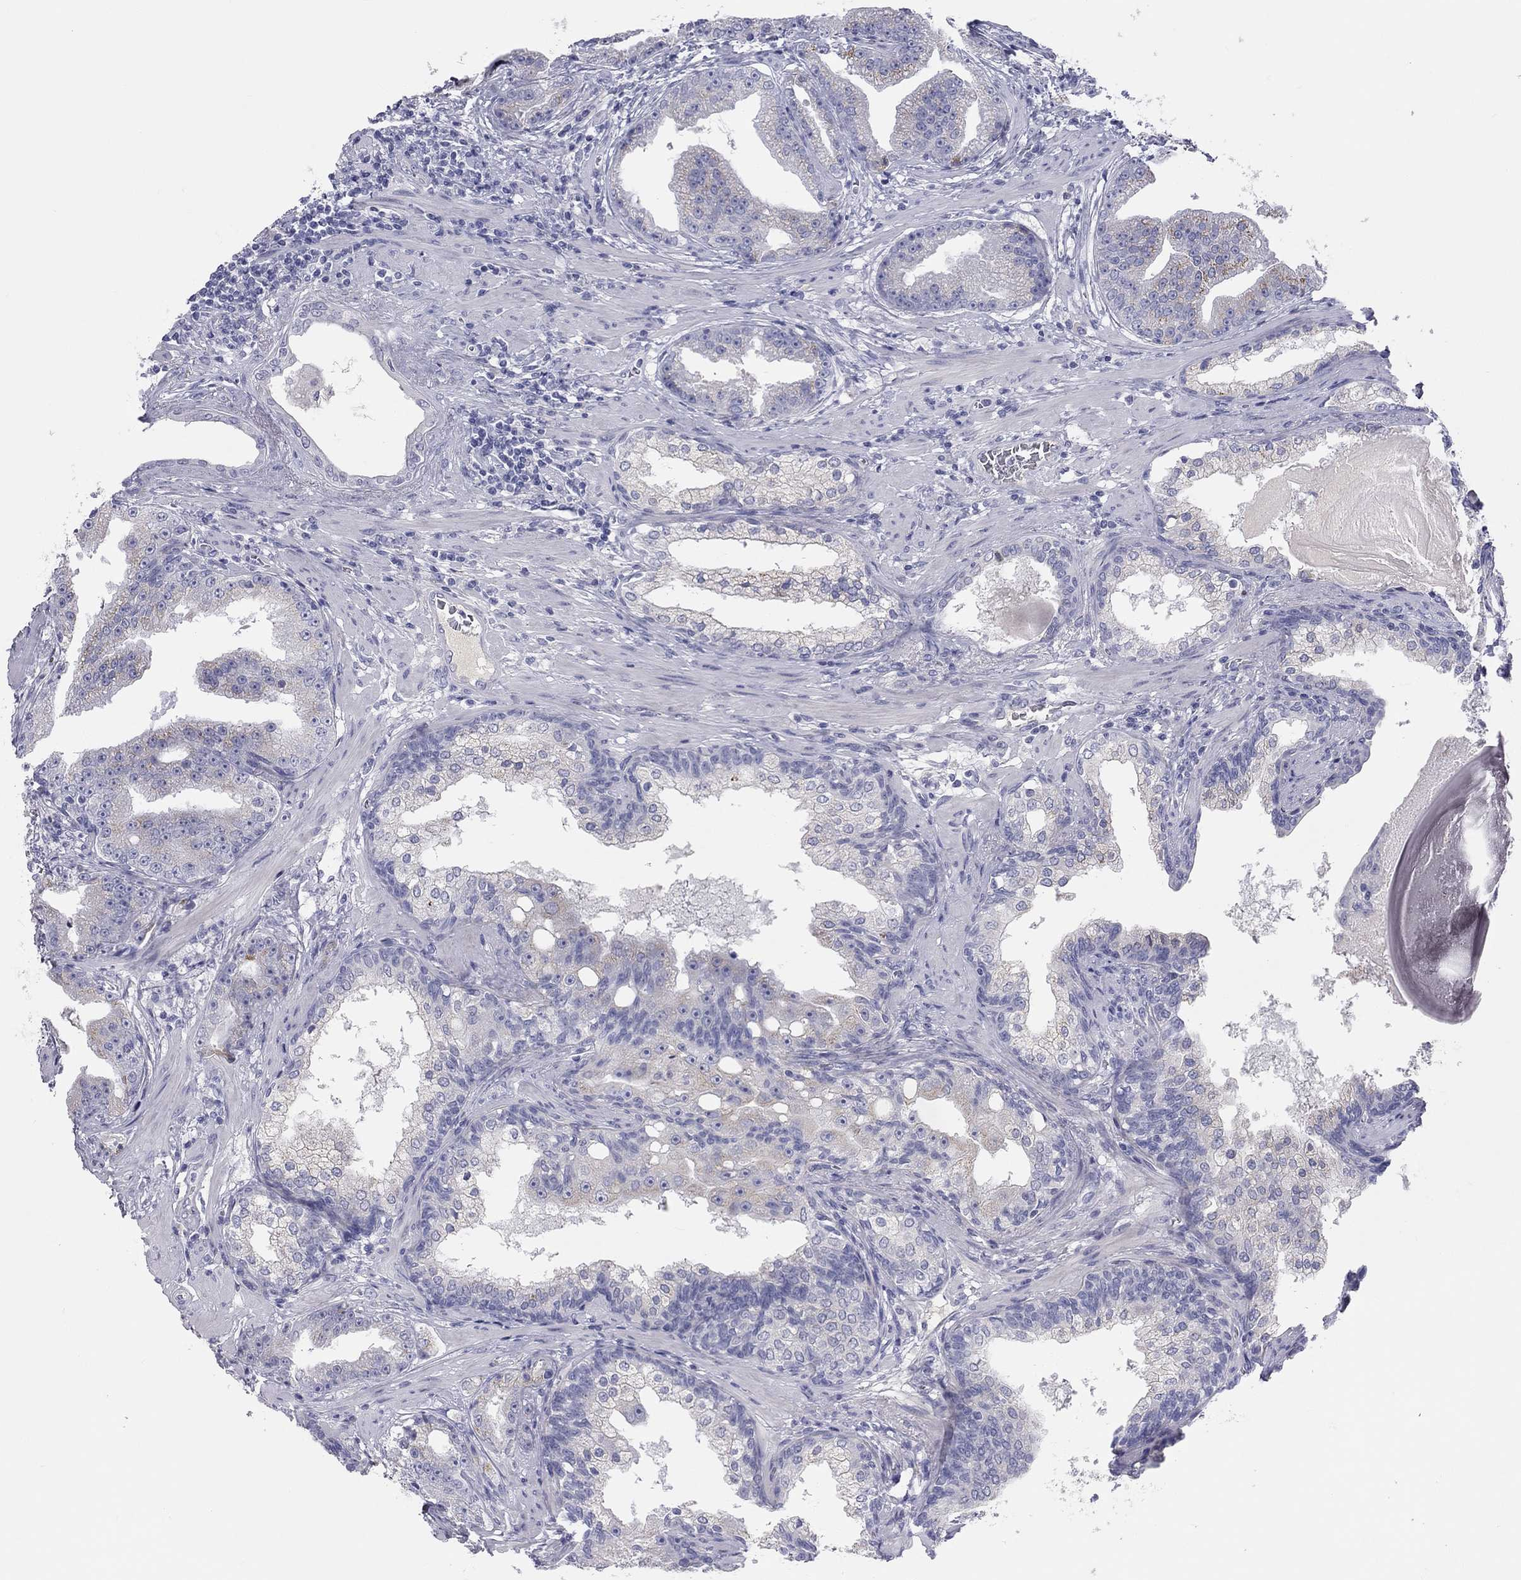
{"staining": {"intensity": "weak", "quantity": "<25%", "location": "cytoplasmic/membranous"}, "tissue": "prostate cancer", "cell_type": "Tumor cells", "image_type": "cancer", "snomed": [{"axis": "morphology", "description": "Adenocarcinoma, Low grade"}, {"axis": "topography", "description": "Prostate"}], "caption": "DAB (3,3'-diaminobenzidine) immunohistochemical staining of human adenocarcinoma (low-grade) (prostate) displays no significant expression in tumor cells.", "gene": "ST7L", "patient": {"sex": "male", "age": 62}}